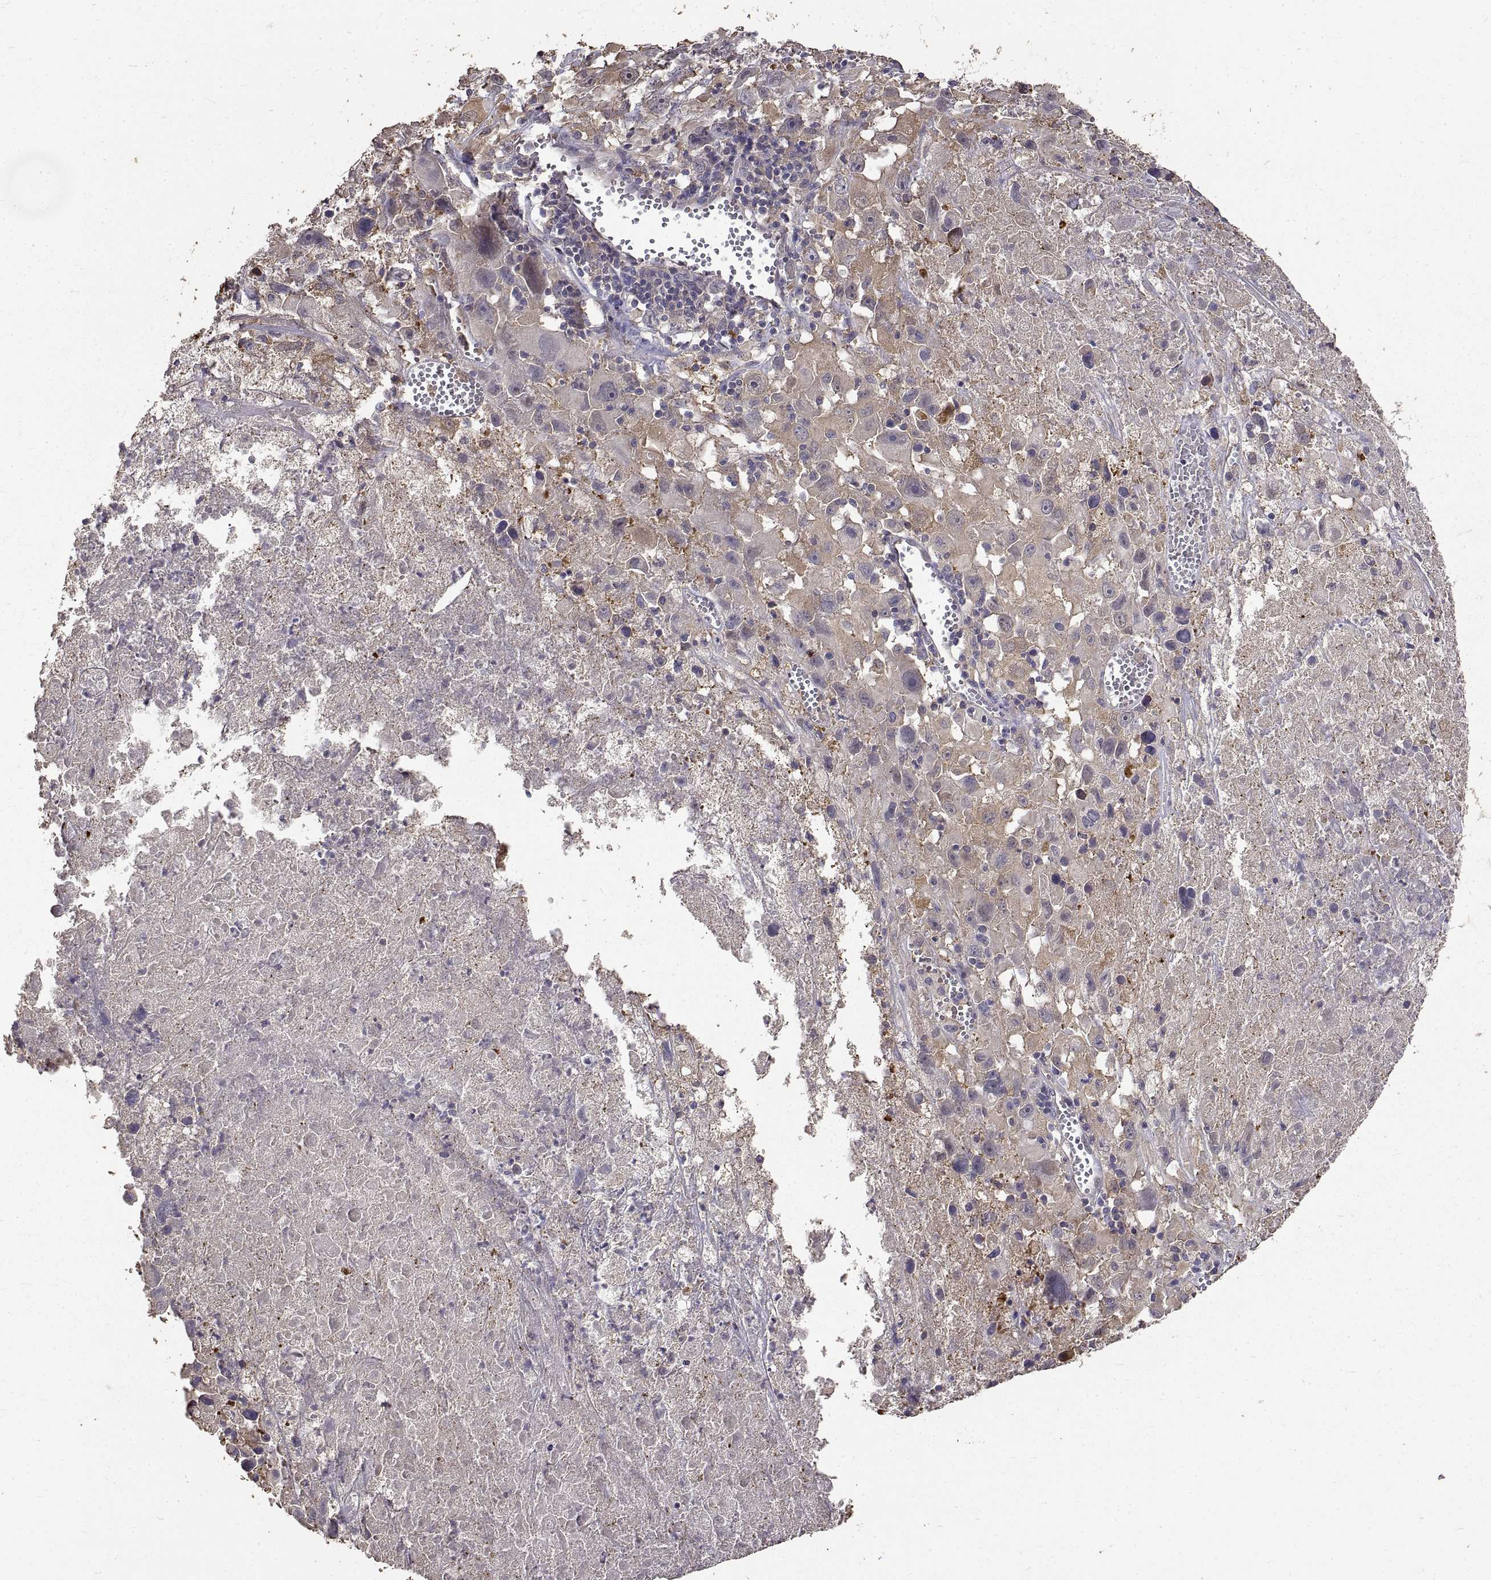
{"staining": {"intensity": "weak", "quantity": "<25%", "location": "cytoplasmic/membranous"}, "tissue": "melanoma", "cell_type": "Tumor cells", "image_type": "cancer", "snomed": [{"axis": "morphology", "description": "Malignant melanoma, Metastatic site"}, {"axis": "topography", "description": "Lymph node"}], "caption": "IHC histopathology image of malignant melanoma (metastatic site) stained for a protein (brown), which shows no positivity in tumor cells.", "gene": "PEA15", "patient": {"sex": "male", "age": 50}}